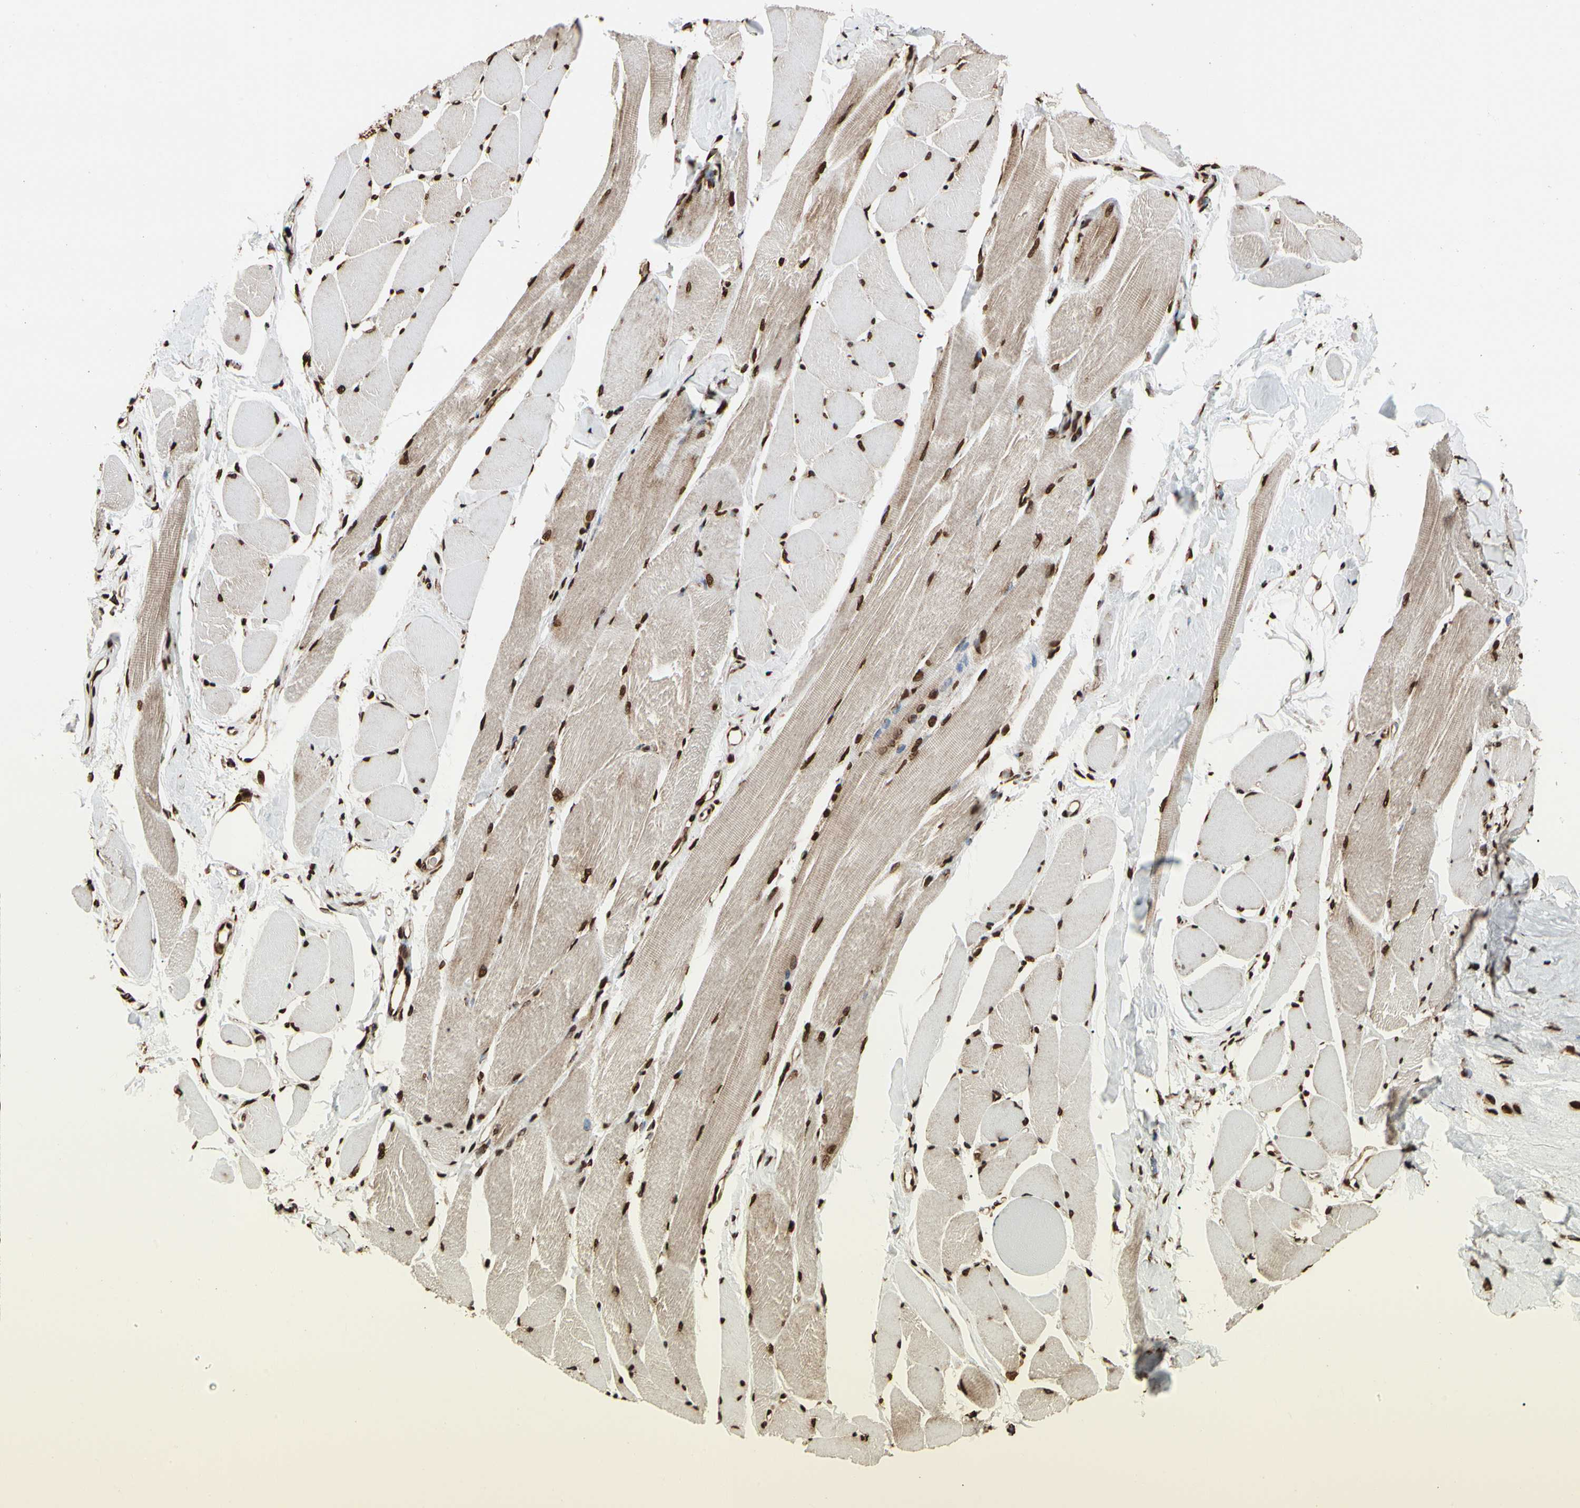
{"staining": {"intensity": "strong", "quantity": ">75%", "location": "cytoplasmic/membranous,nuclear"}, "tissue": "skeletal muscle", "cell_type": "Myocytes", "image_type": "normal", "snomed": [{"axis": "morphology", "description": "Normal tissue, NOS"}, {"axis": "topography", "description": "Skeletal muscle"}, {"axis": "topography", "description": "Peripheral nerve tissue"}], "caption": "Strong cytoplasmic/membranous,nuclear expression for a protein is appreciated in approximately >75% of myocytes of normal skeletal muscle using immunohistochemistry (IHC).", "gene": "HNRNPK", "patient": {"sex": "female", "age": 84}}